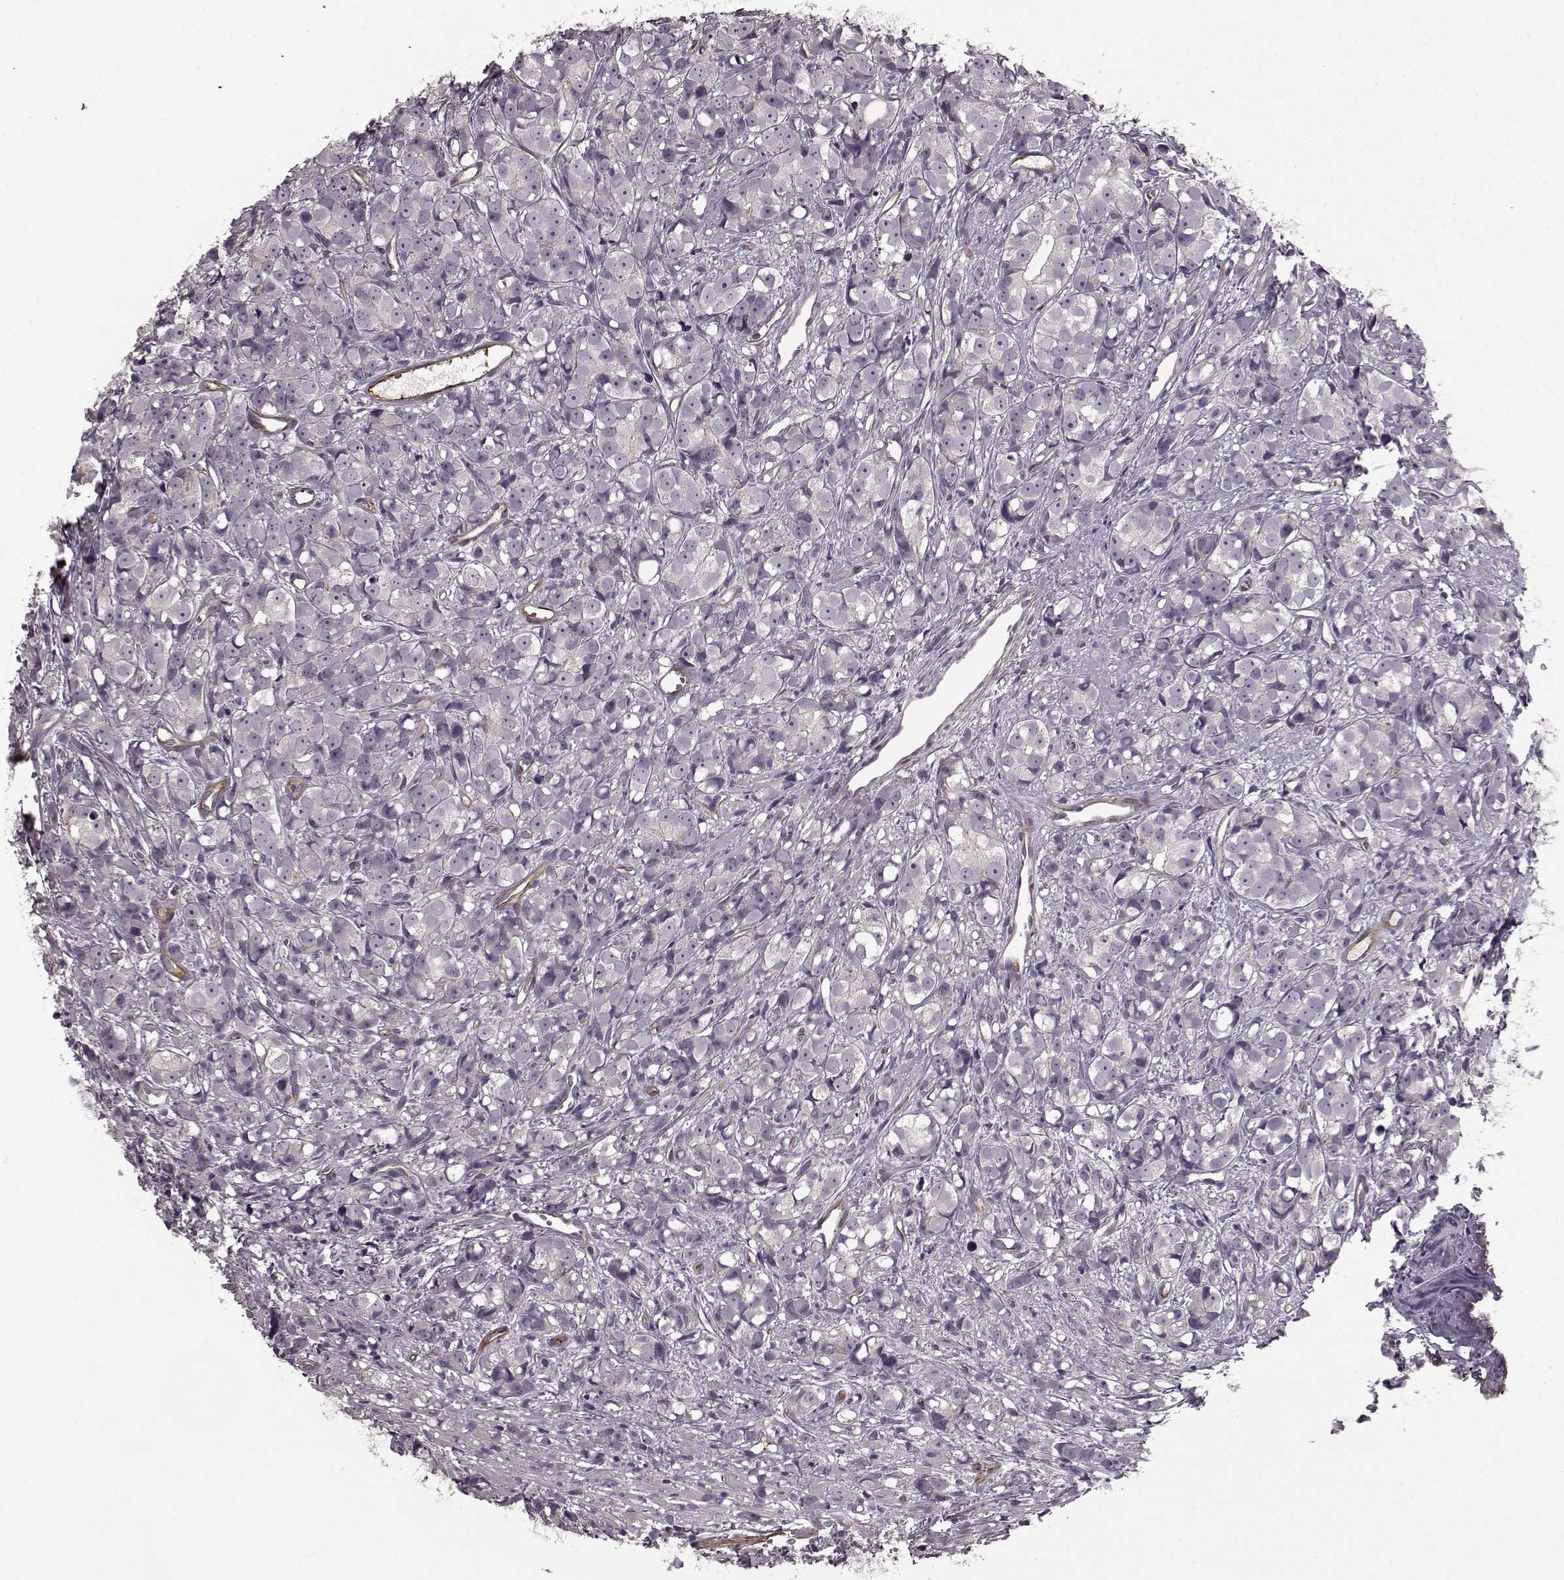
{"staining": {"intensity": "negative", "quantity": "none", "location": "none"}, "tissue": "prostate cancer", "cell_type": "Tumor cells", "image_type": "cancer", "snomed": [{"axis": "morphology", "description": "Adenocarcinoma, High grade"}, {"axis": "topography", "description": "Prostate"}], "caption": "Tumor cells show no significant protein expression in adenocarcinoma (high-grade) (prostate).", "gene": "SLC22A18", "patient": {"sex": "male", "age": 77}}